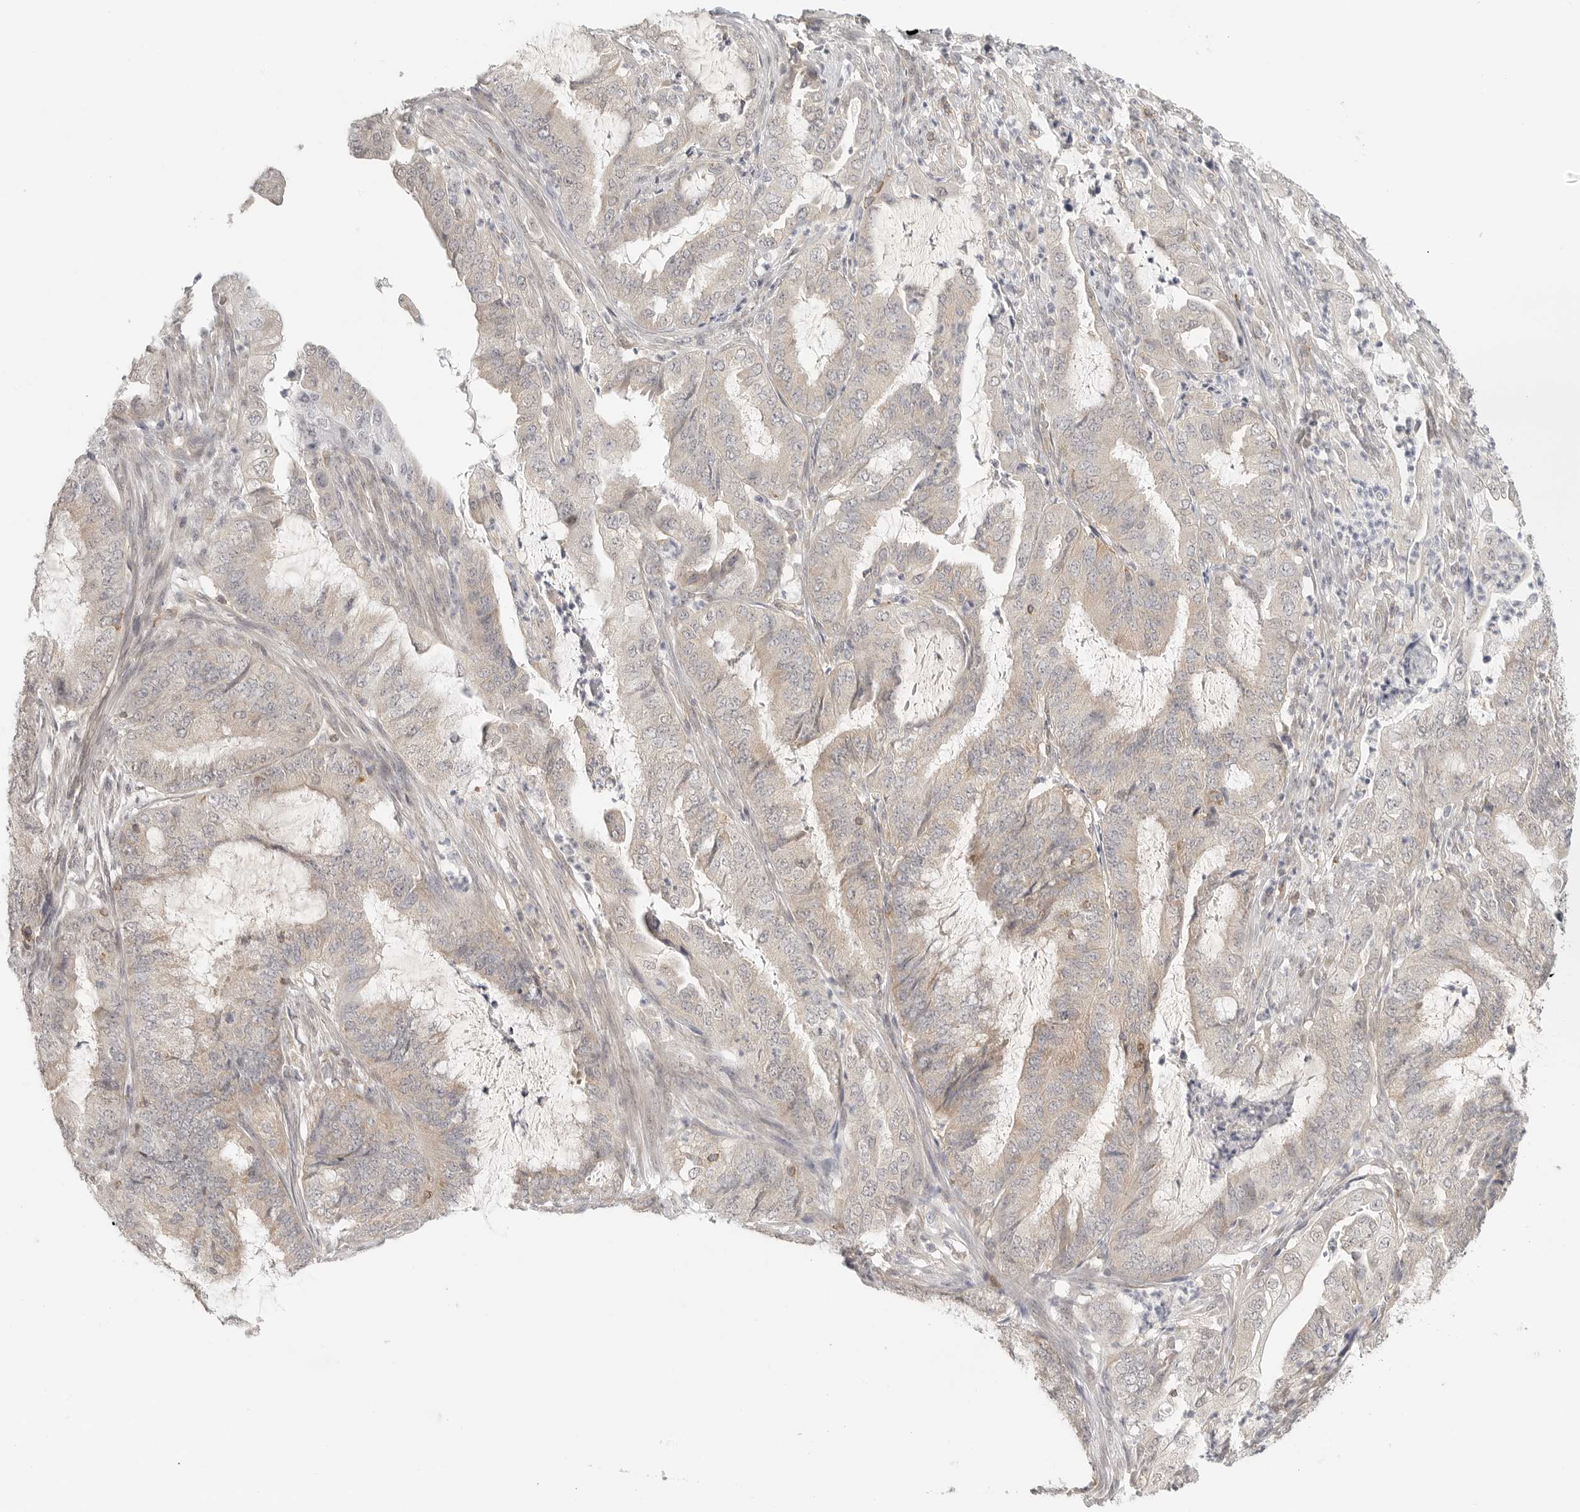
{"staining": {"intensity": "negative", "quantity": "none", "location": "none"}, "tissue": "endometrial cancer", "cell_type": "Tumor cells", "image_type": "cancer", "snomed": [{"axis": "morphology", "description": "Adenocarcinoma, NOS"}, {"axis": "topography", "description": "Endometrium"}], "caption": "DAB immunohistochemical staining of endometrial cancer displays no significant staining in tumor cells.", "gene": "HDAC6", "patient": {"sex": "female", "age": 49}}